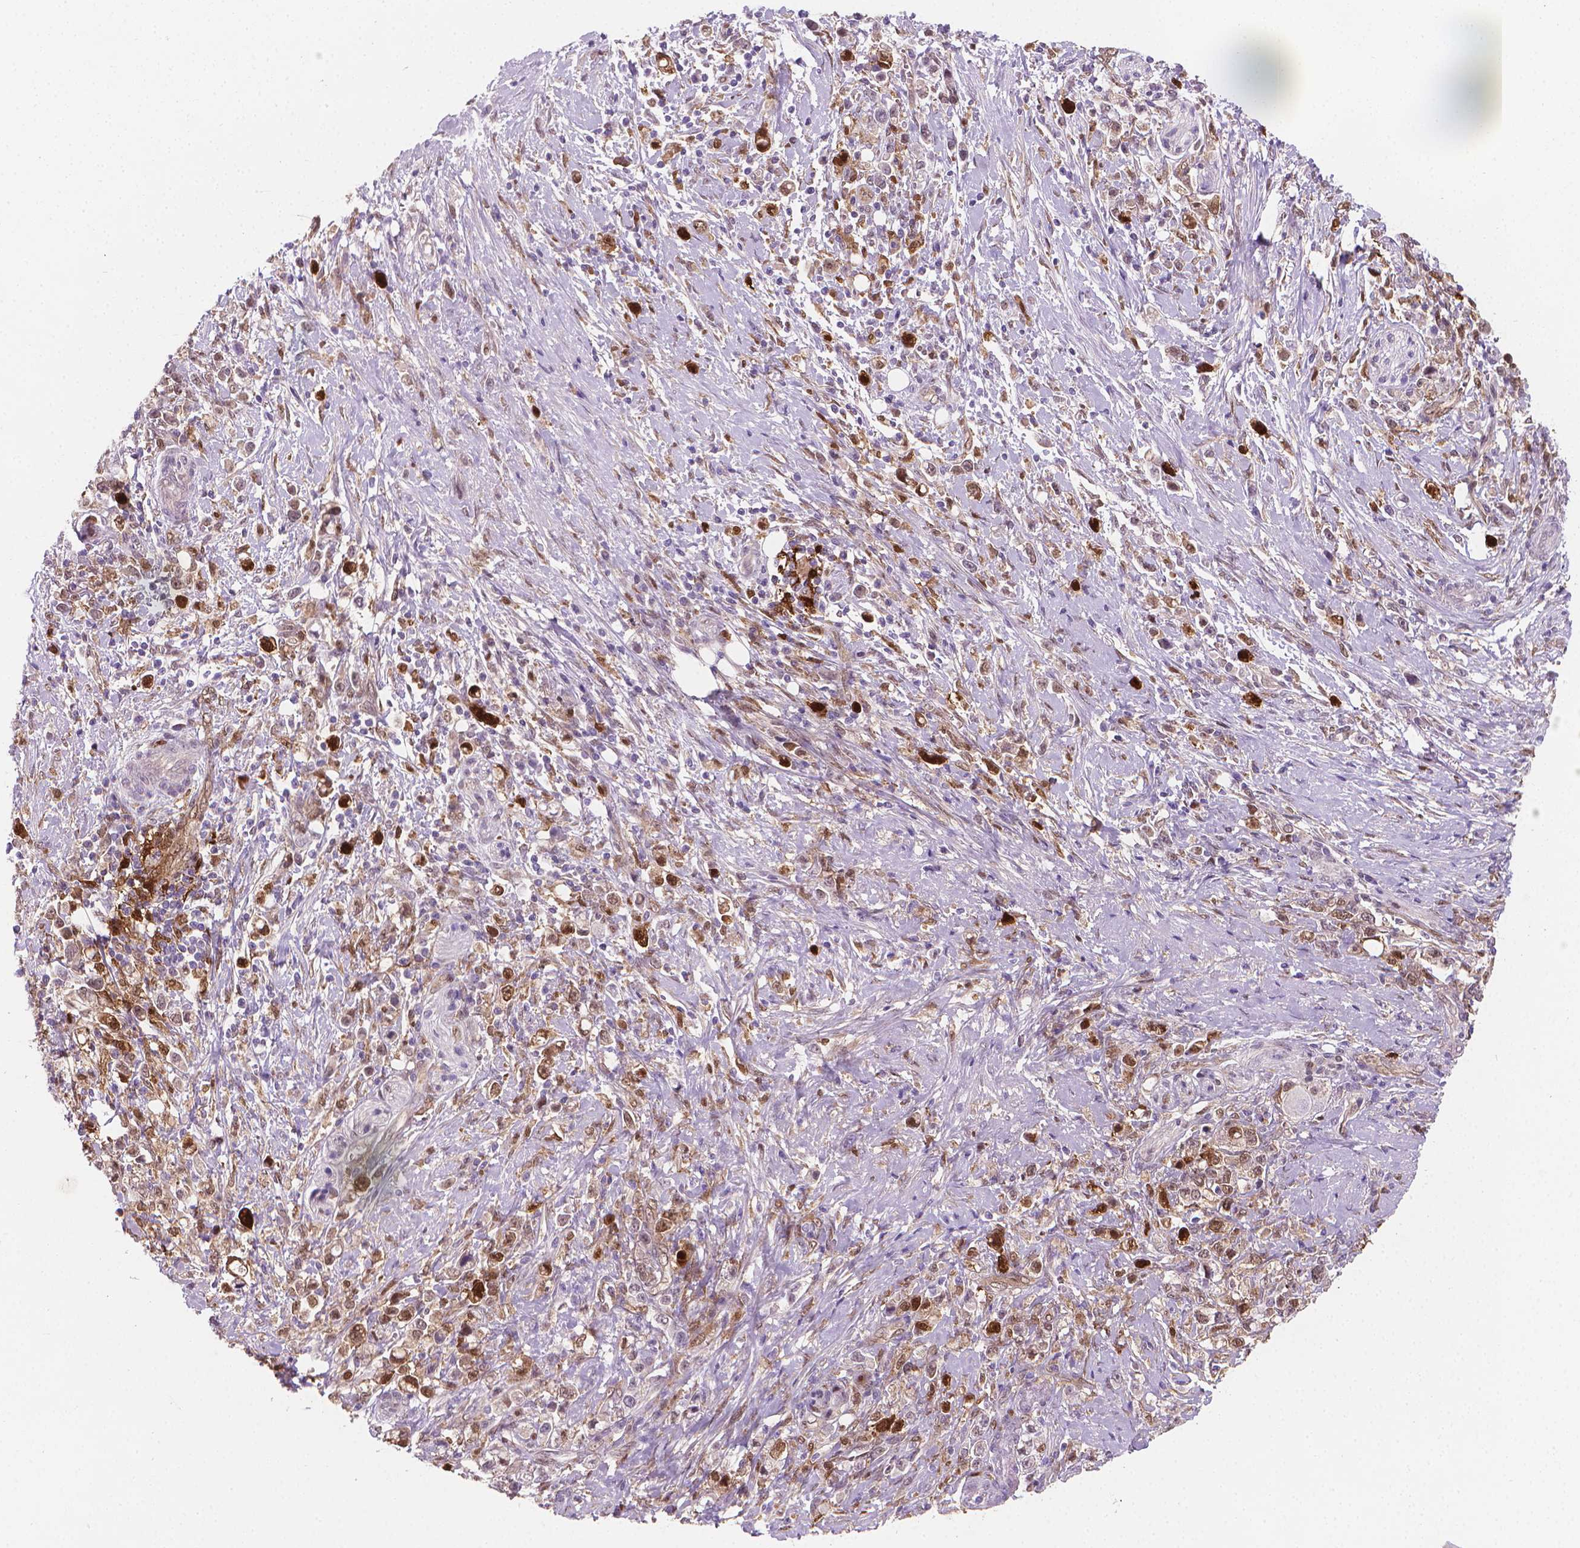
{"staining": {"intensity": "moderate", "quantity": "25%-75%", "location": "cytoplasmic/membranous,nuclear"}, "tissue": "stomach cancer", "cell_type": "Tumor cells", "image_type": "cancer", "snomed": [{"axis": "morphology", "description": "Adenocarcinoma, NOS"}, {"axis": "topography", "description": "Stomach"}], "caption": "Protein analysis of stomach adenocarcinoma tissue shows moderate cytoplasmic/membranous and nuclear staining in about 25%-75% of tumor cells. (brown staining indicates protein expression, while blue staining denotes nuclei).", "gene": "TNFAIP2", "patient": {"sex": "male", "age": 63}}